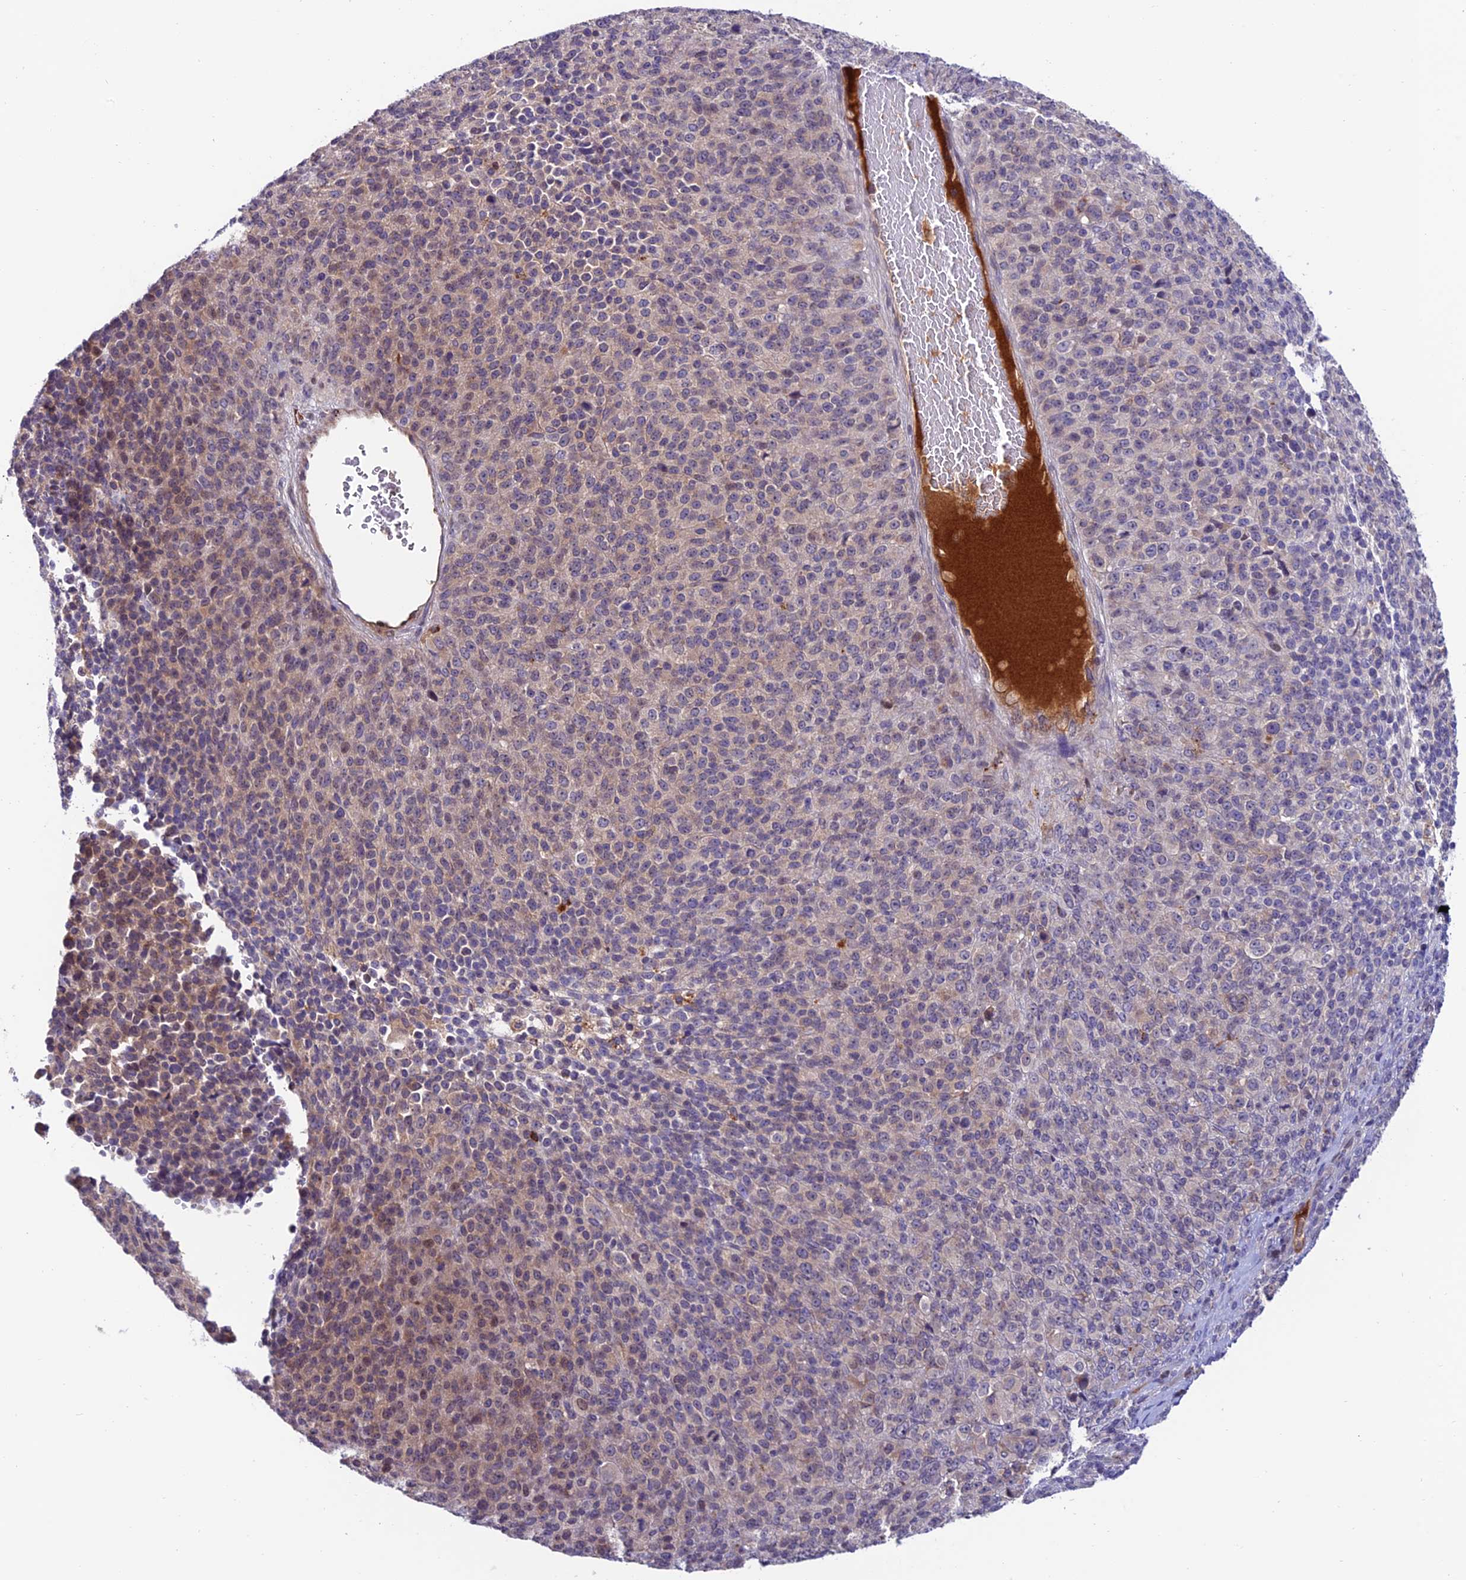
{"staining": {"intensity": "weak", "quantity": "<25%", "location": "cytoplasmic/membranous"}, "tissue": "melanoma", "cell_type": "Tumor cells", "image_type": "cancer", "snomed": [{"axis": "morphology", "description": "Malignant melanoma, Metastatic site"}, {"axis": "topography", "description": "Brain"}], "caption": "Immunohistochemistry (IHC) image of neoplastic tissue: human malignant melanoma (metastatic site) stained with DAB exhibits no significant protein expression in tumor cells. The staining is performed using DAB brown chromogen with nuclei counter-stained in using hematoxylin.", "gene": "ARHGEF18", "patient": {"sex": "female", "age": 56}}